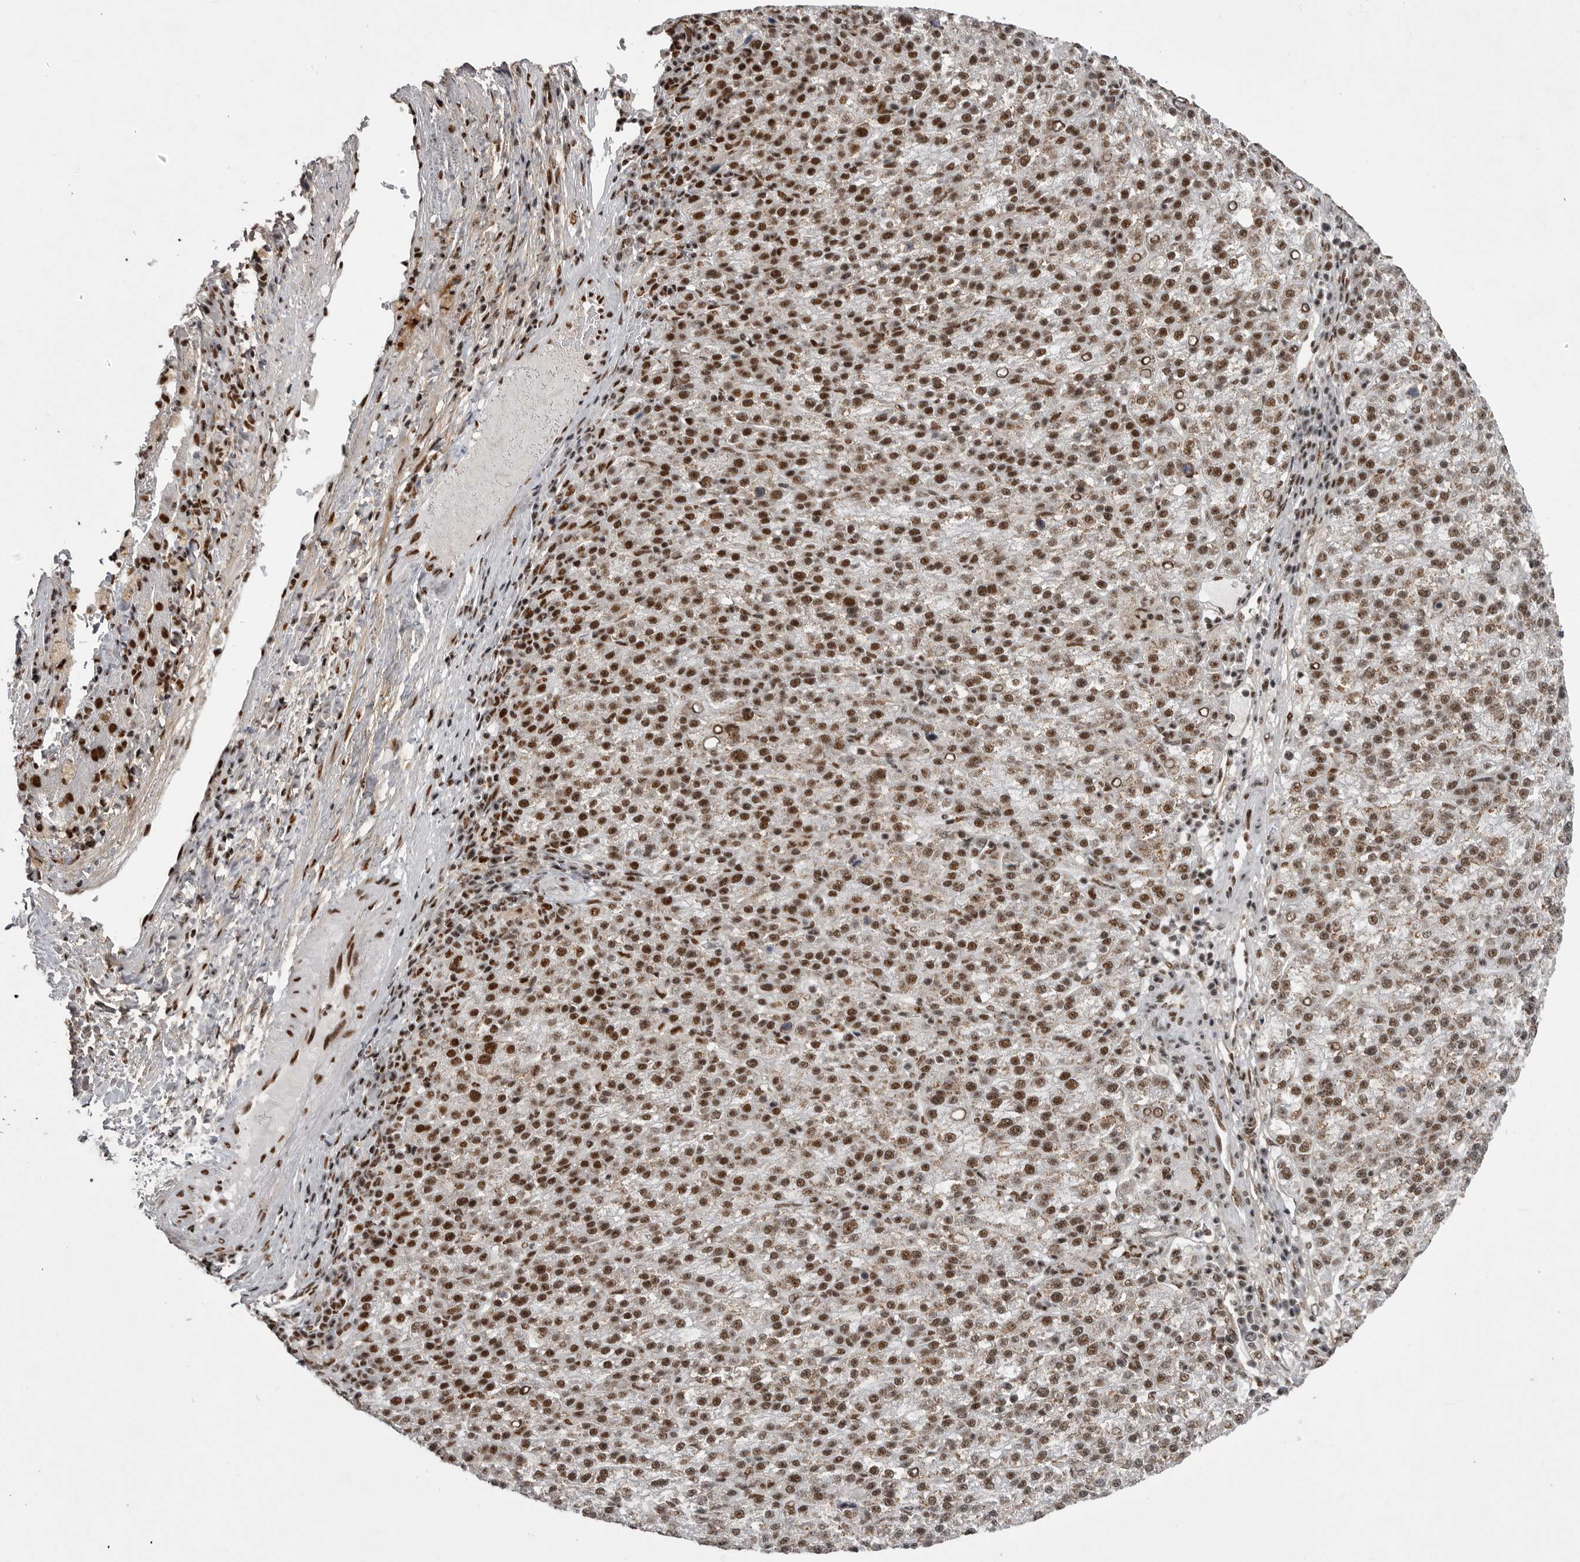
{"staining": {"intensity": "strong", "quantity": ">75%", "location": "nuclear"}, "tissue": "liver cancer", "cell_type": "Tumor cells", "image_type": "cancer", "snomed": [{"axis": "morphology", "description": "Carcinoma, Hepatocellular, NOS"}, {"axis": "topography", "description": "Liver"}], "caption": "DAB immunohistochemical staining of liver cancer (hepatocellular carcinoma) demonstrates strong nuclear protein expression in about >75% of tumor cells.", "gene": "PPP1R8", "patient": {"sex": "female", "age": 58}}